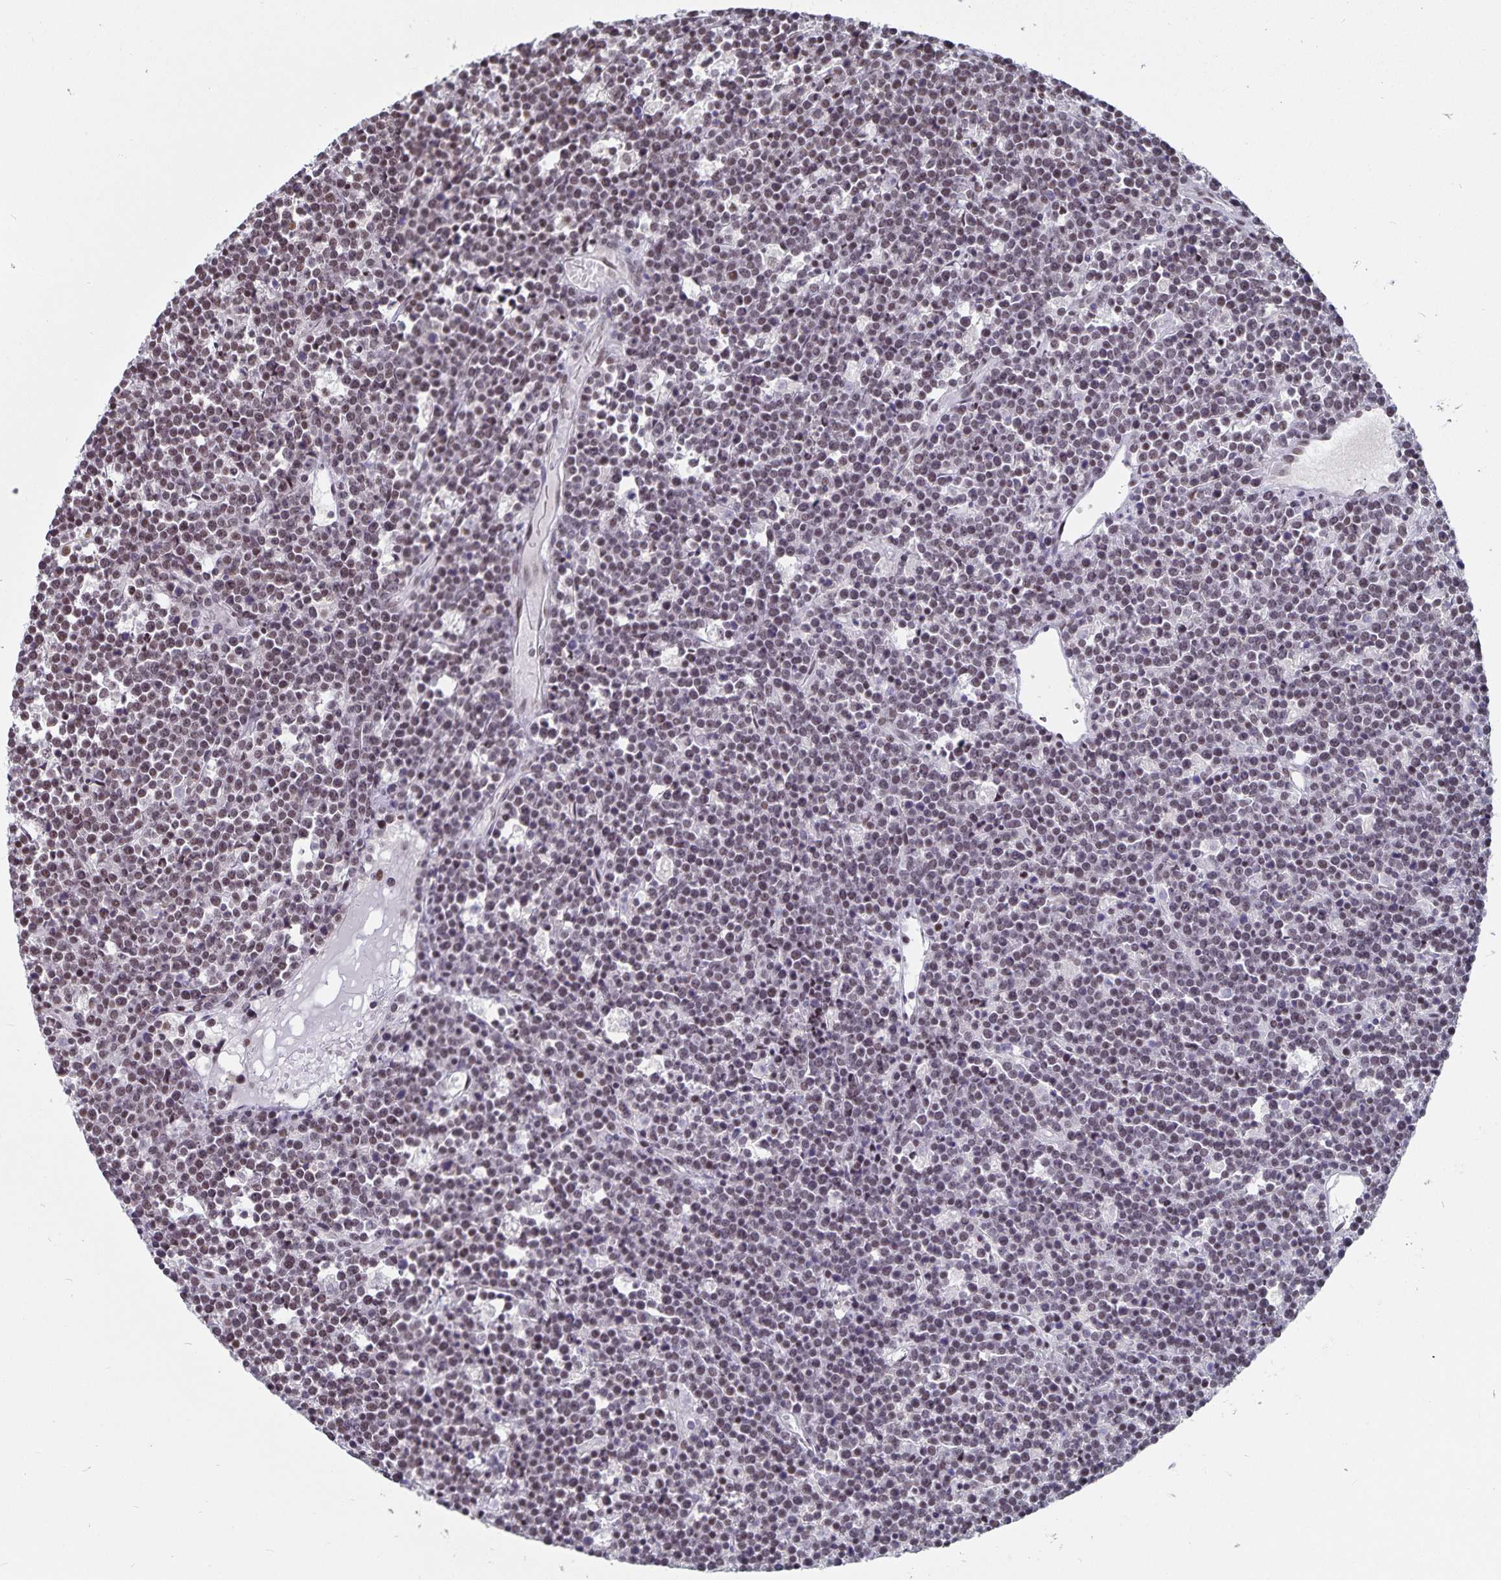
{"staining": {"intensity": "weak", "quantity": "25%-75%", "location": "nuclear"}, "tissue": "lymphoma", "cell_type": "Tumor cells", "image_type": "cancer", "snomed": [{"axis": "morphology", "description": "Malignant lymphoma, non-Hodgkin's type, High grade"}, {"axis": "topography", "description": "Ovary"}], "caption": "Human malignant lymphoma, non-Hodgkin's type (high-grade) stained with a protein marker reveals weak staining in tumor cells.", "gene": "PBX2", "patient": {"sex": "female", "age": 56}}